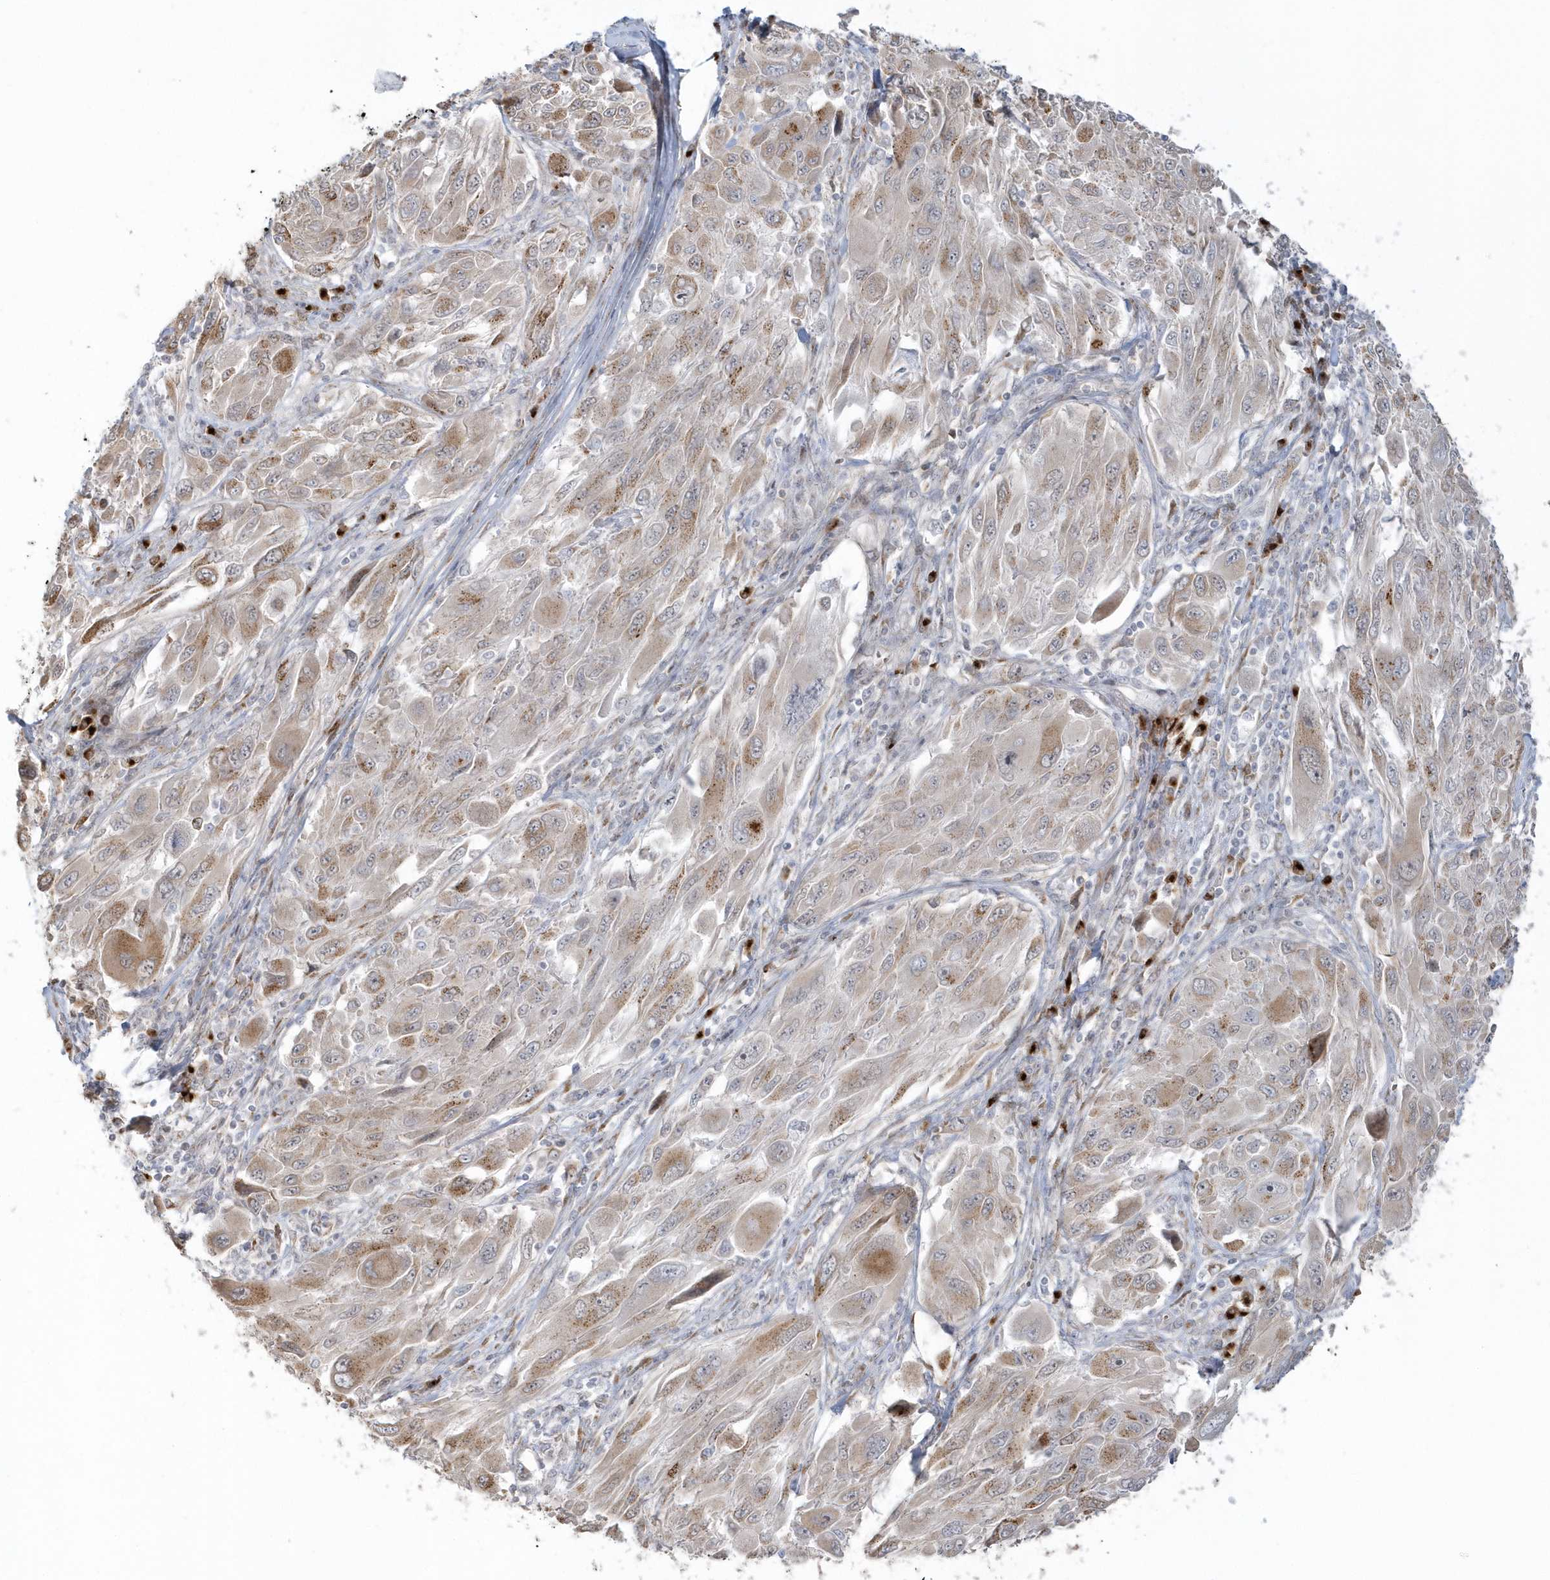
{"staining": {"intensity": "moderate", "quantity": "25%-75%", "location": "cytoplasmic/membranous"}, "tissue": "melanoma", "cell_type": "Tumor cells", "image_type": "cancer", "snomed": [{"axis": "morphology", "description": "Malignant melanoma, NOS"}, {"axis": "topography", "description": "Skin"}], "caption": "DAB immunohistochemical staining of human malignant melanoma exhibits moderate cytoplasmic/membranous protein expression in about 25%-75% of tumor cells.", "gene": "DHFR", "patient": {"sex": "female", "age": 91}}